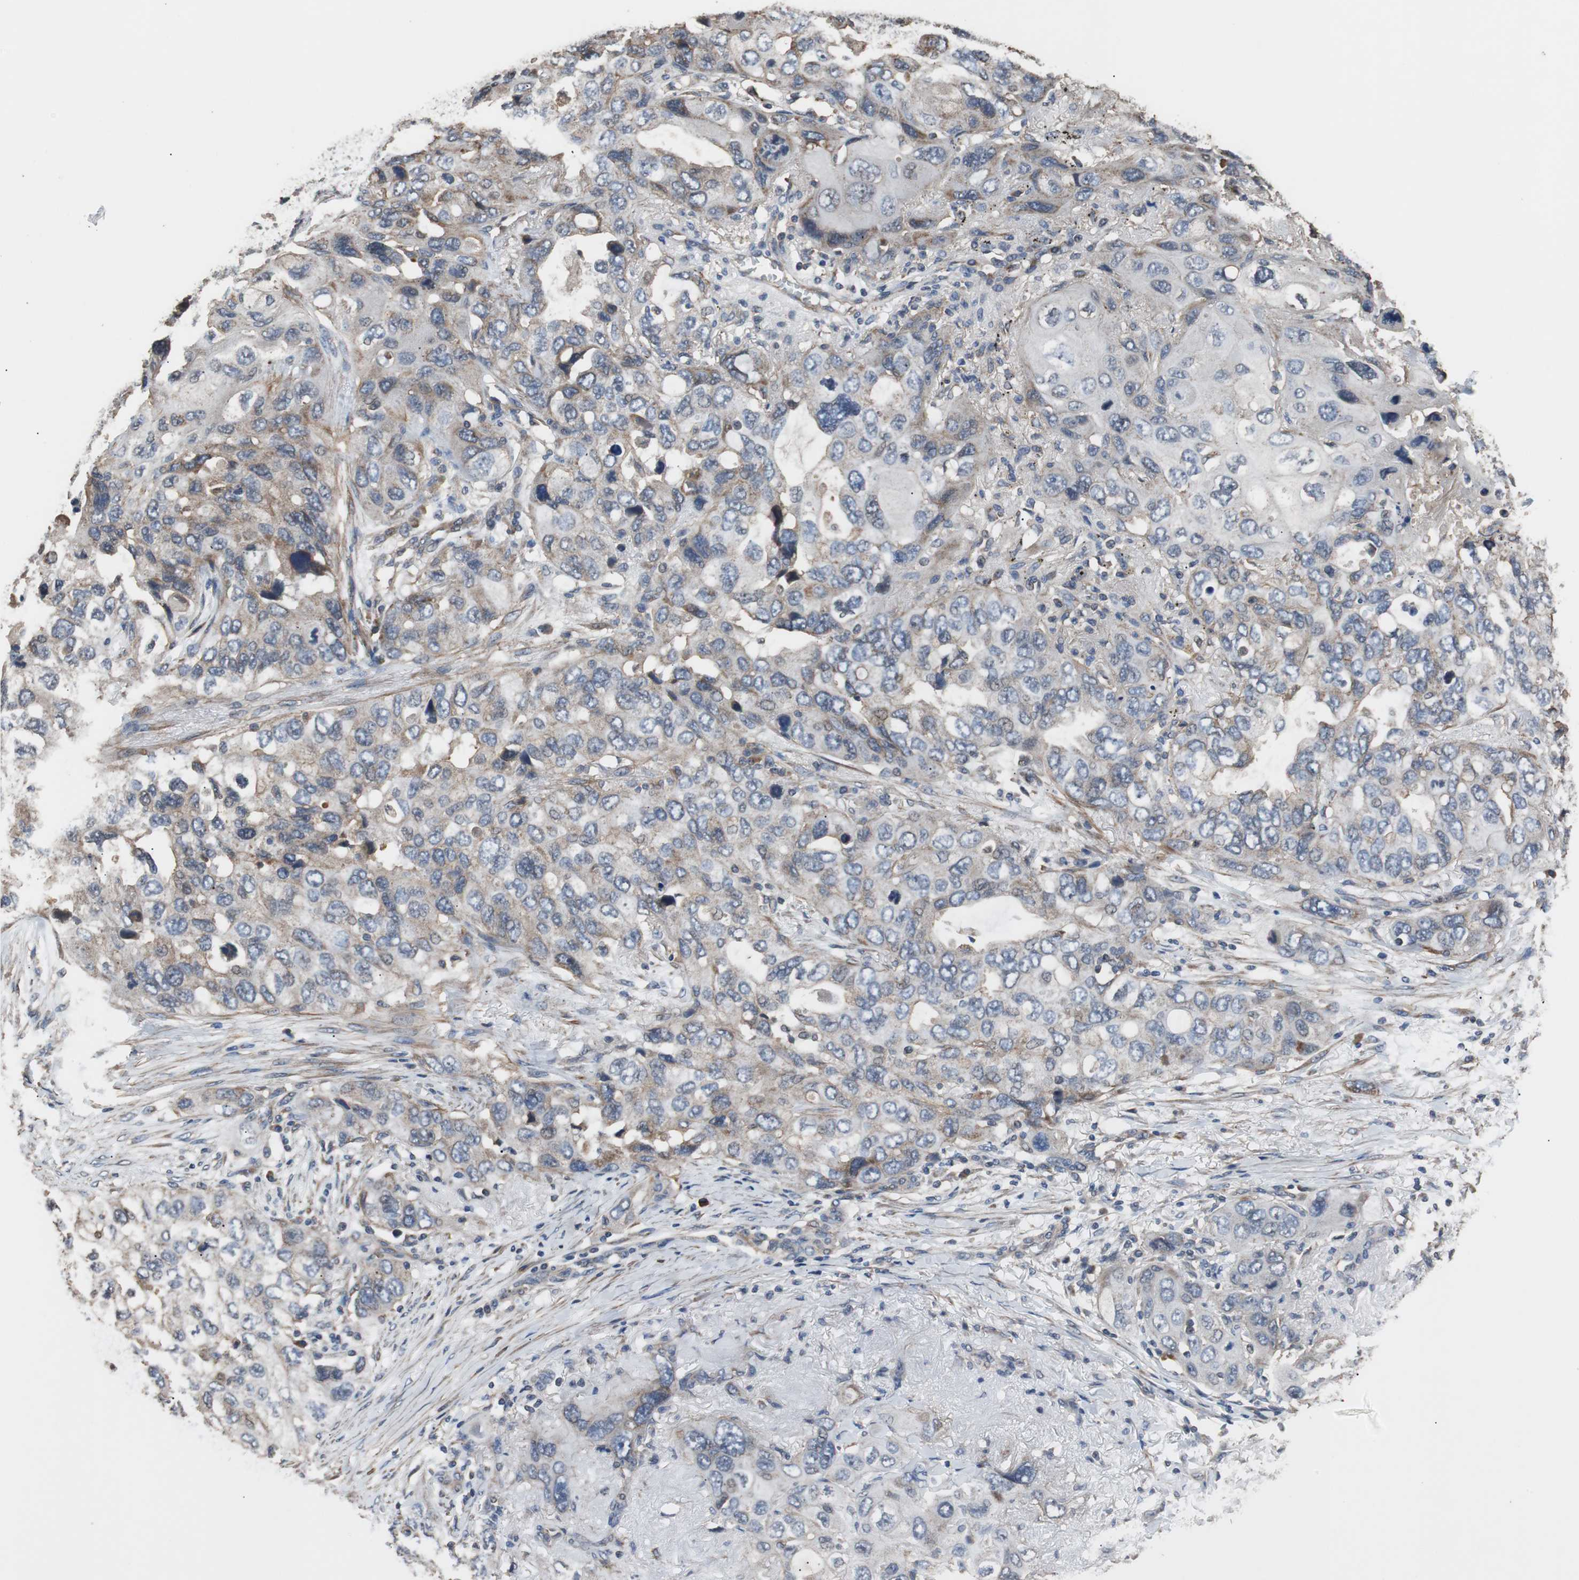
{"staining": {"intensity": "weak", "quantity": ">75%", "location": "cytoplasmic/membranous"}, "tissue": "lung cancer", "cell_type": "Tumor cells", "image_type": "cancer", "snomed": [{"axis": "morphology", "description": "Squamous cell carcinoma, NOS"}, {"axis": "topography", "description": "Lung"}], "caption": "Human squamous cell carcinoma (lung) stained with a protein marker displays weak staining in tumor cells.", "gene": "PITRM1", "patient": {"sex": "female", "age": 73}}